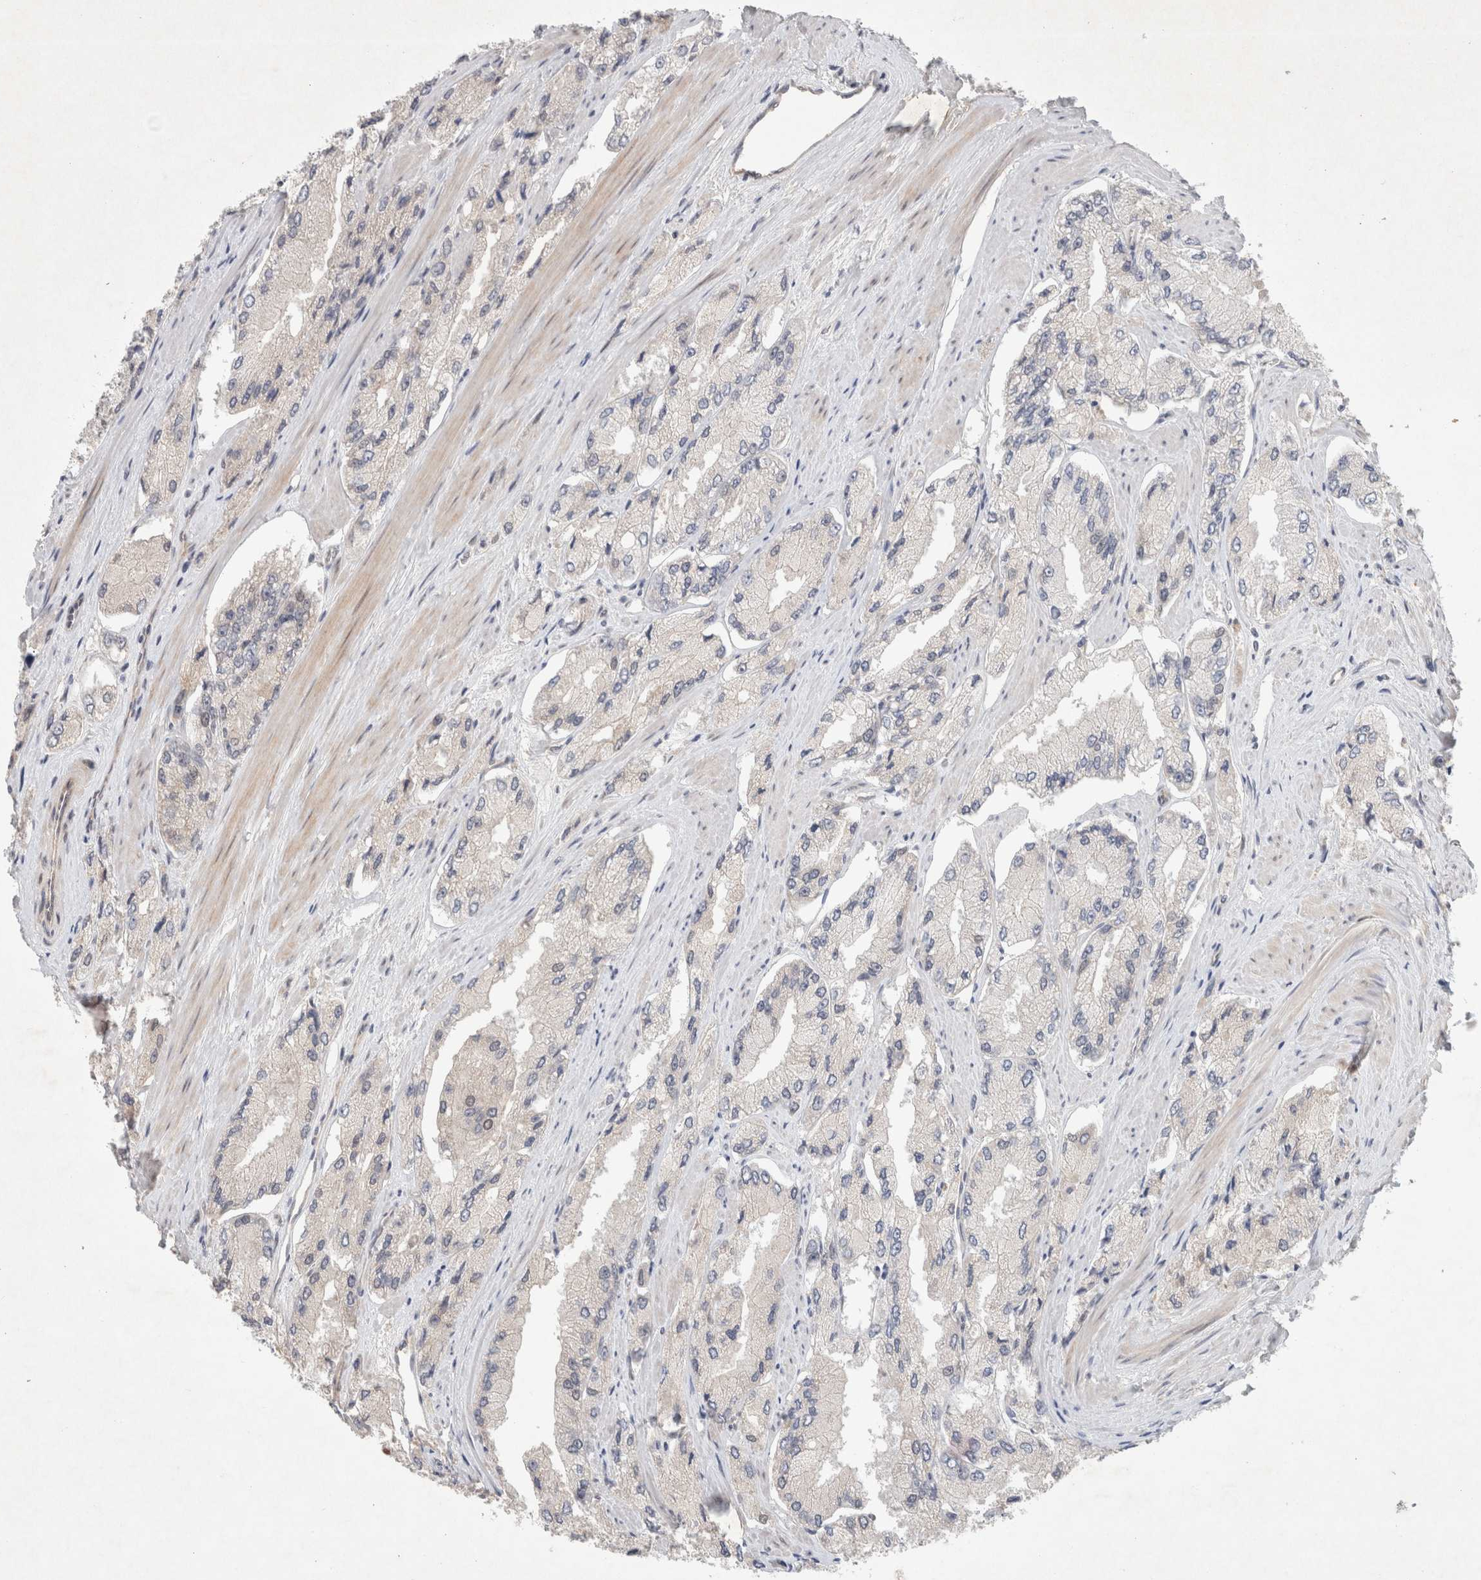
{"staining": {"intensity": "negative", "quantity": "none", "location": "none"}, "tissue": "prostate cancer", "cell_type": "Tumor cells", "image_type": "cancer", "snomed": [{"axis": "morphology", "description": "Adenocarcinoma, High grade"}, {"axis": "topography", "description": "Prostate"}], "caption": "Immunohistochemical staining of human prostate cancer shows no significant positivity in tumor cells.", "gene": "RASAL2", "patient": {"sex": "male", "age": 58}}